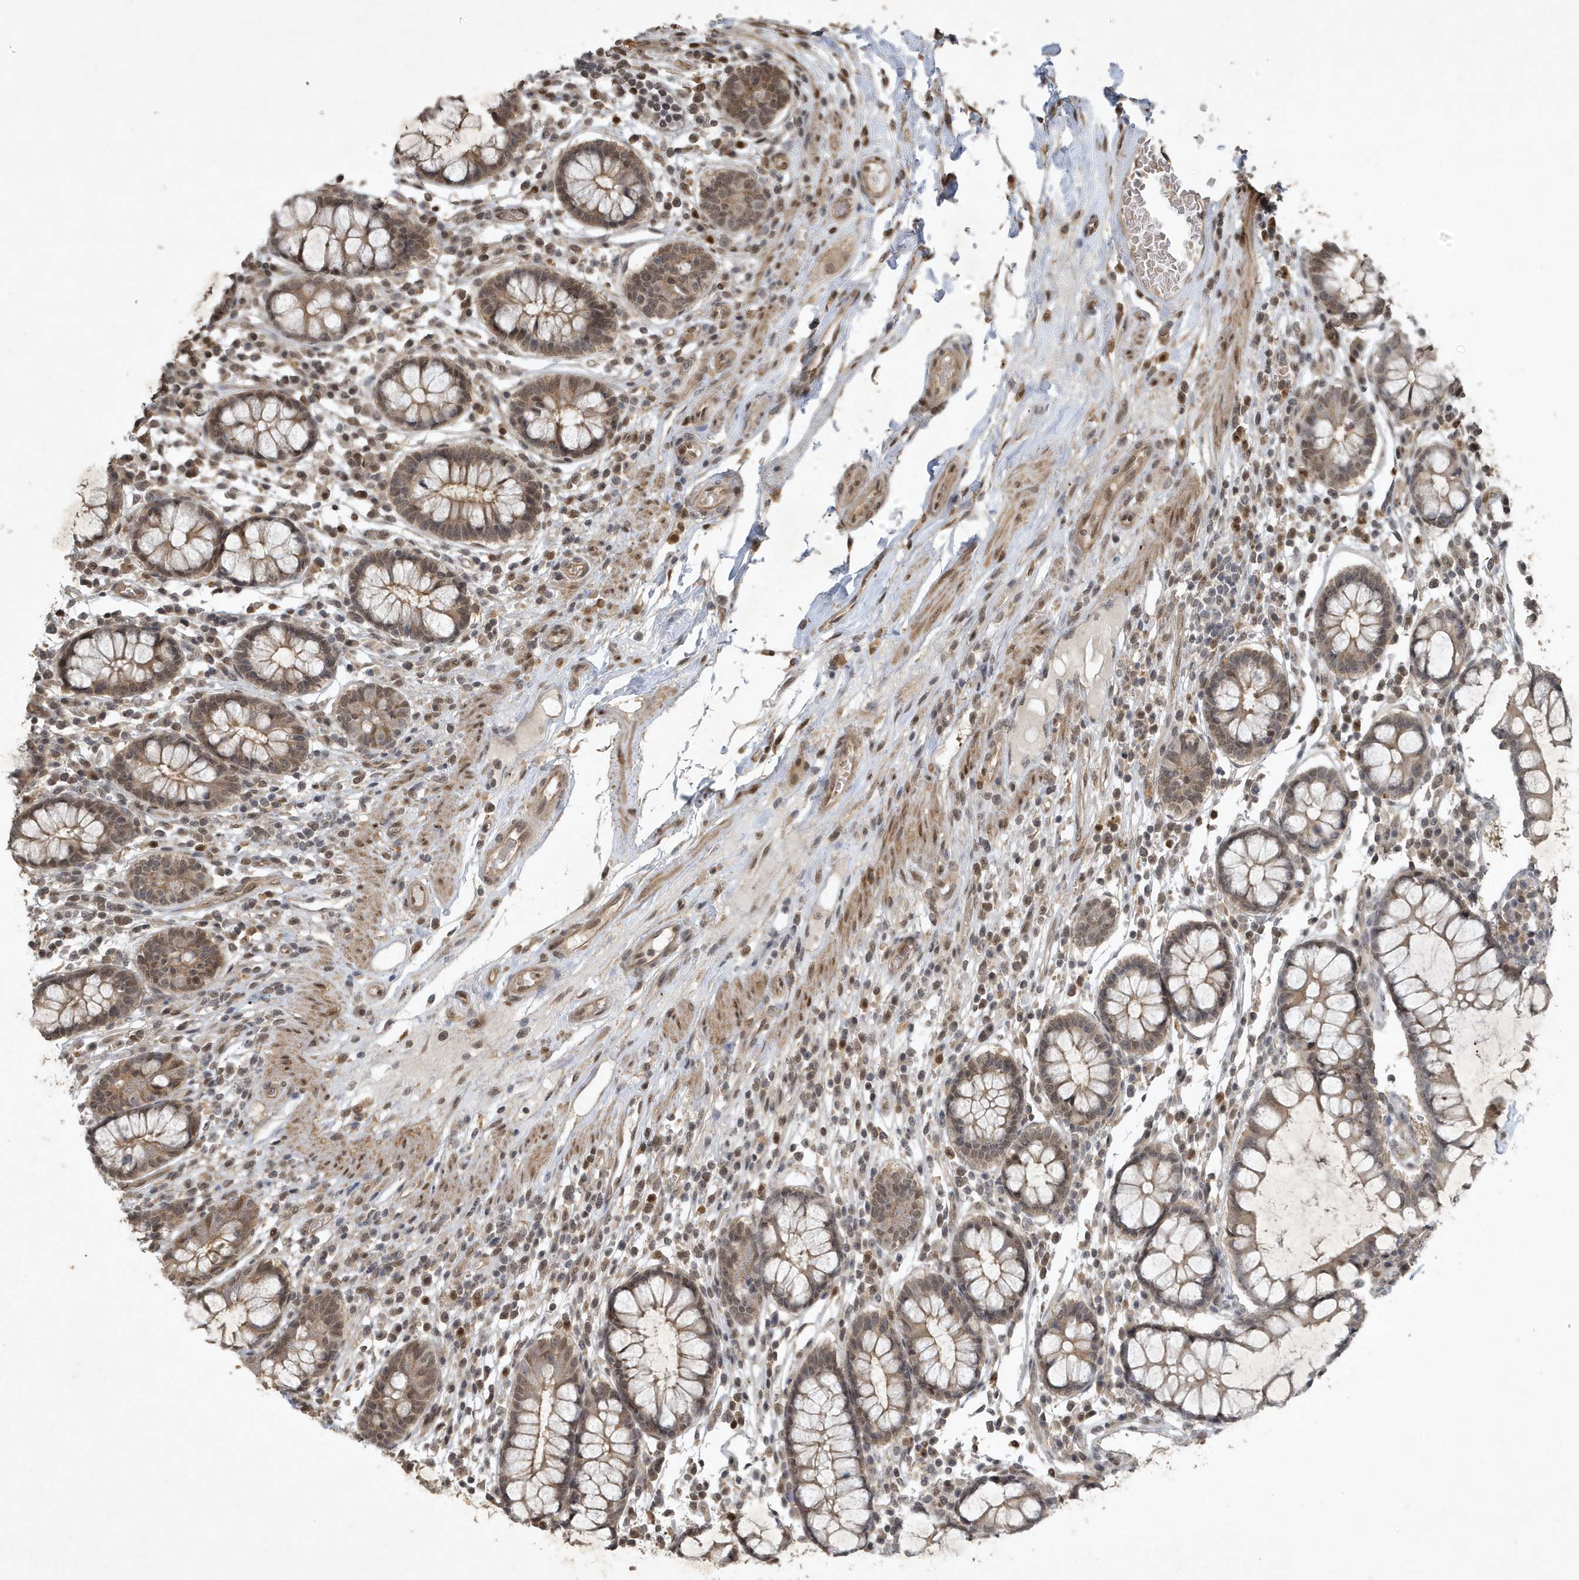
{"staining": {"intensity": "moderate", "quantity": ">75%", "location": "cytoplasmic/membranous,nuclear"}, "tissue": "colon", "cell_type": "Endothelial cells", "image_type": "normal", "snomed": [{"axis": "morphology", "description": "Normal tissue, NOS"}, {"axis": "topography", "description": "Colon"}], "caption": "Endothelial cells demonstrate medium levels of moderate cytoplasmic/membranous,nuclear positivity in approximately >75% of cells in benign human colon.", "gene": "HSPA1A", "patient": {"sex": "female", "age": 79}}